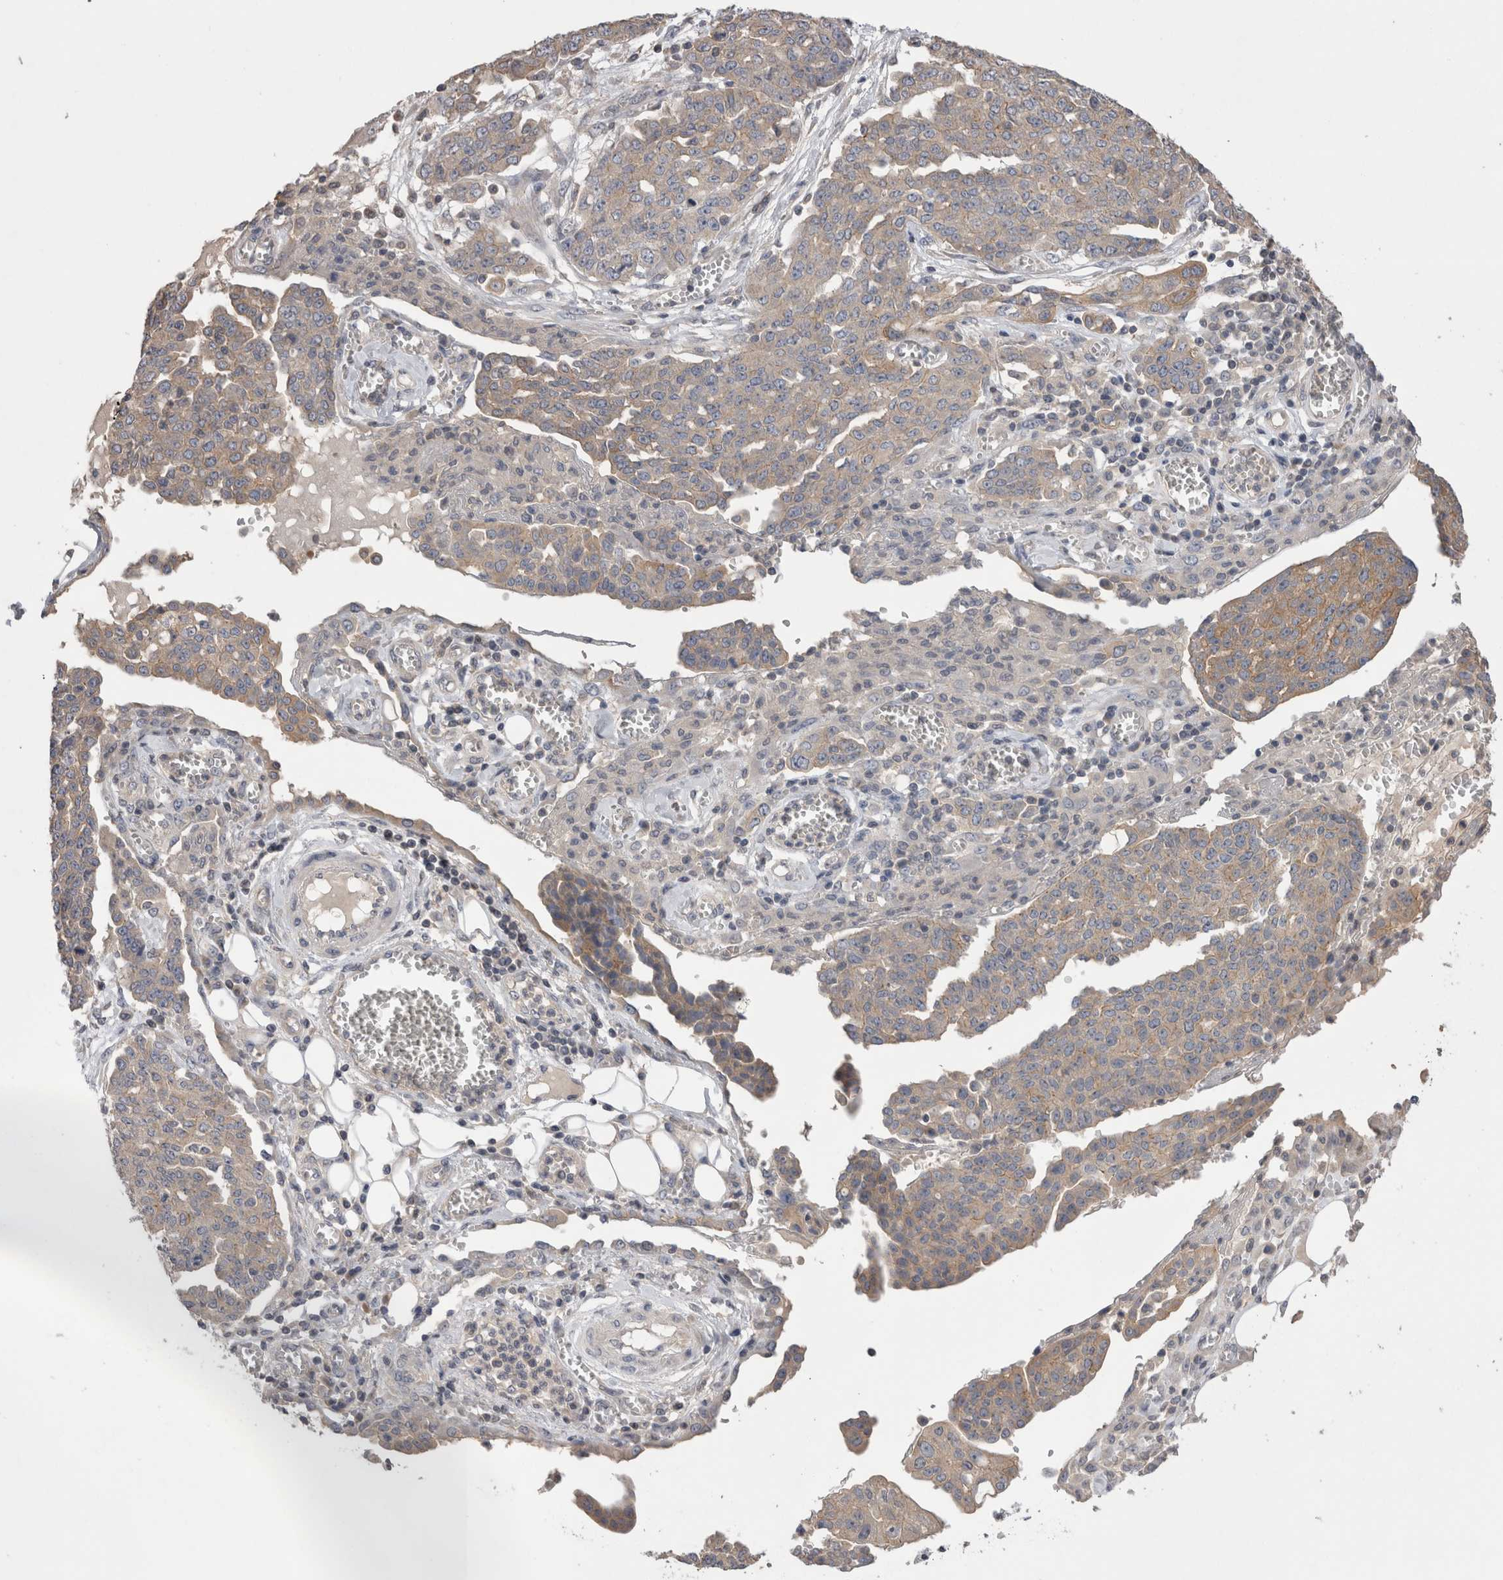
{"staining": {"intensity": "weak", "quantity": ">75%", "location": "cytoplasmic/membranous"}, "tissue": "ovarian cancer", "cell_type": "Tumor cells", "image_type": "cancer", "snomed": [{"axis": "morphology", "description": "Cystadenocarcinoma, serous, NOS"}, {"axis": "topography", "description": "Soft tissue"}, {"axis": "topography", "description": "Ovary"}], "caption": "Human ovarian cancer (serous cystadenocarcinoma) stained for a protein (brown) demonstrates weak cytoplasmic/membranous positive expression in approximately >75% of tumor cells.", "gene": "OTOR", "patient": {"sex": "female", "age": 57}}